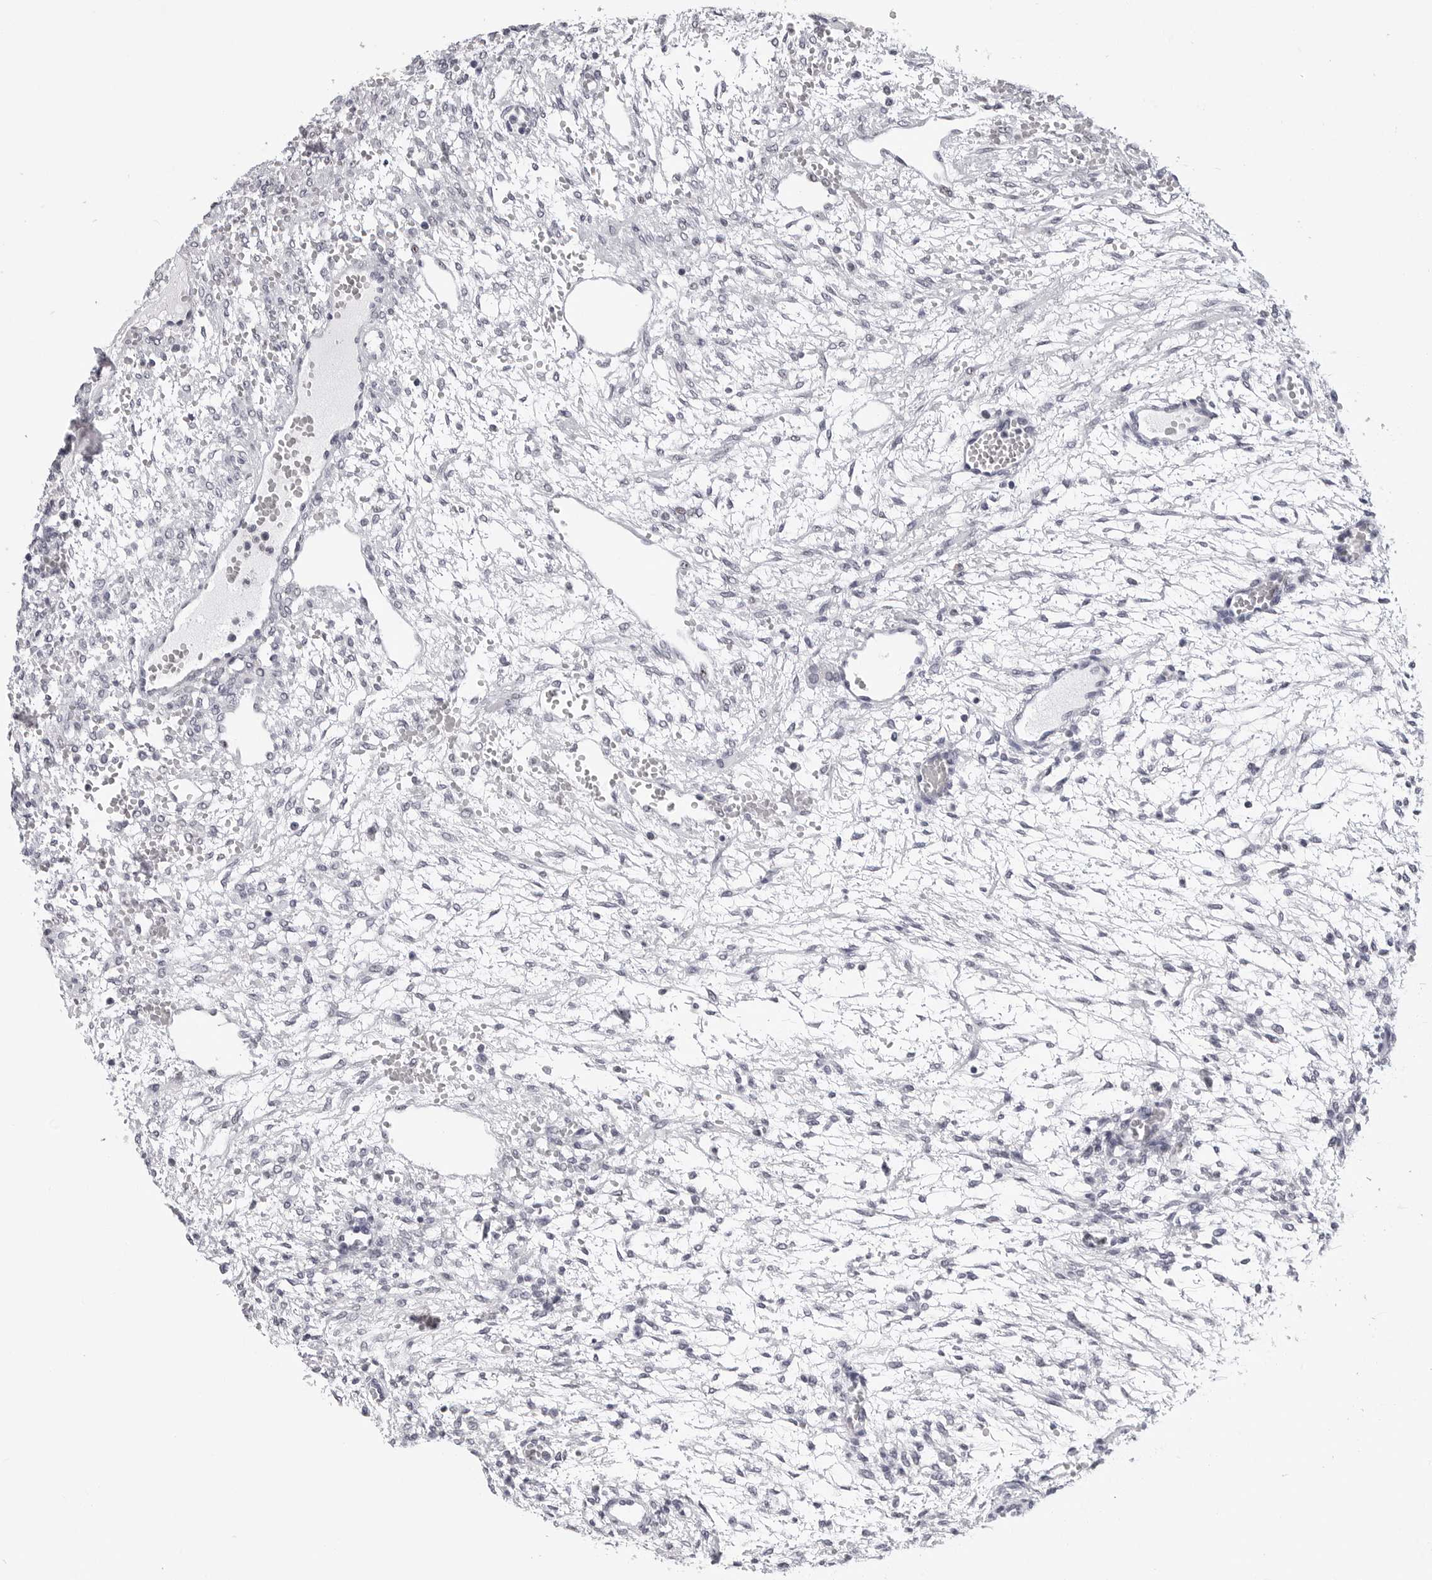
{"staining": {"intensity": "negative", "quantity": "none", "location": "none"}, "tissue": "ovary", "cell_type": "Ovarian stroma cells", "image_type": "normal", "snomed": [{"axis": "morphology", "description": "Normal tissue, NOS"}, {"axis": "topography", "description": "Ovary"}], "caption": "Ovary stained for a protein using IHC demonstrates no staining ovarian stroma cells.", "gene": "GNL2", "patient": {"sex": "female", "age": 34}}